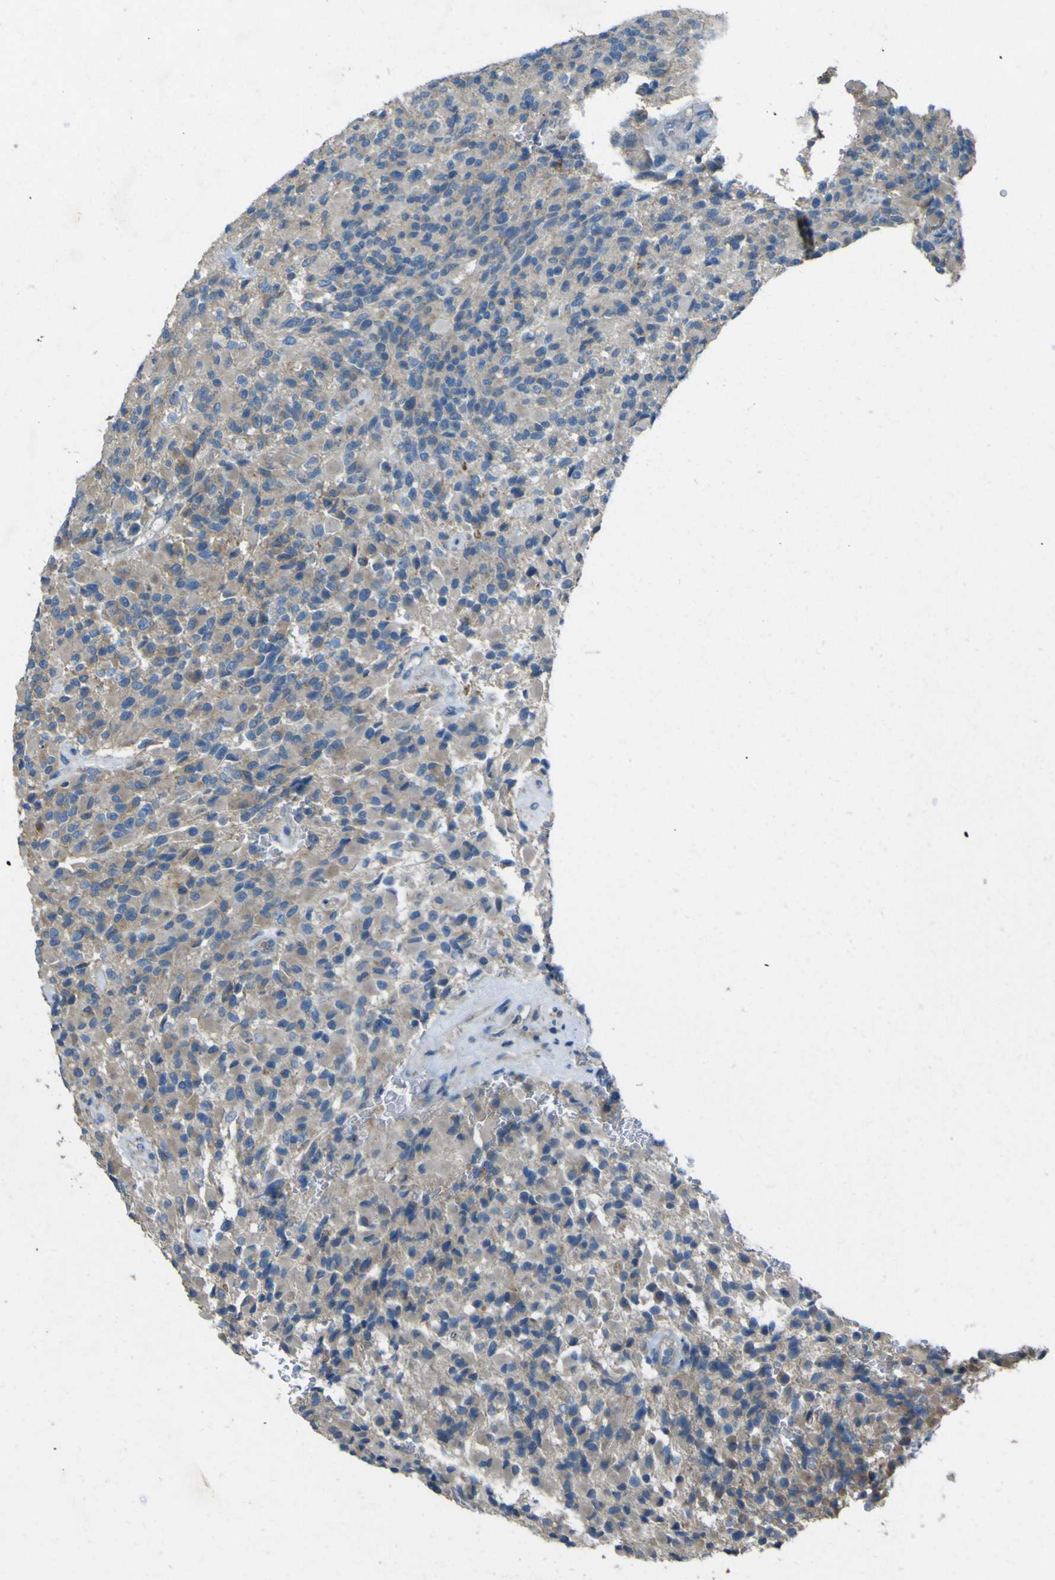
{"staining": {"intensity": "weak", "quantity": "25%-75%", "location": "cytoplasmic/membranous"}, "tissue": "glioma", "cell_type": "Tumor cells", "image_type": "cancer", "snomed": [{"axis": "morphology", "description": "Glioma, malignant, High grade"}, {"axis": "topography", "description": "Brain"}], "caption": "A histopathology image of glioma stained for a protein displays weak cytoplasmic/membranous brown staining in tumor cells.", "gene": "NAALADL2", "patient": {"sex": "male", "age": 71}}